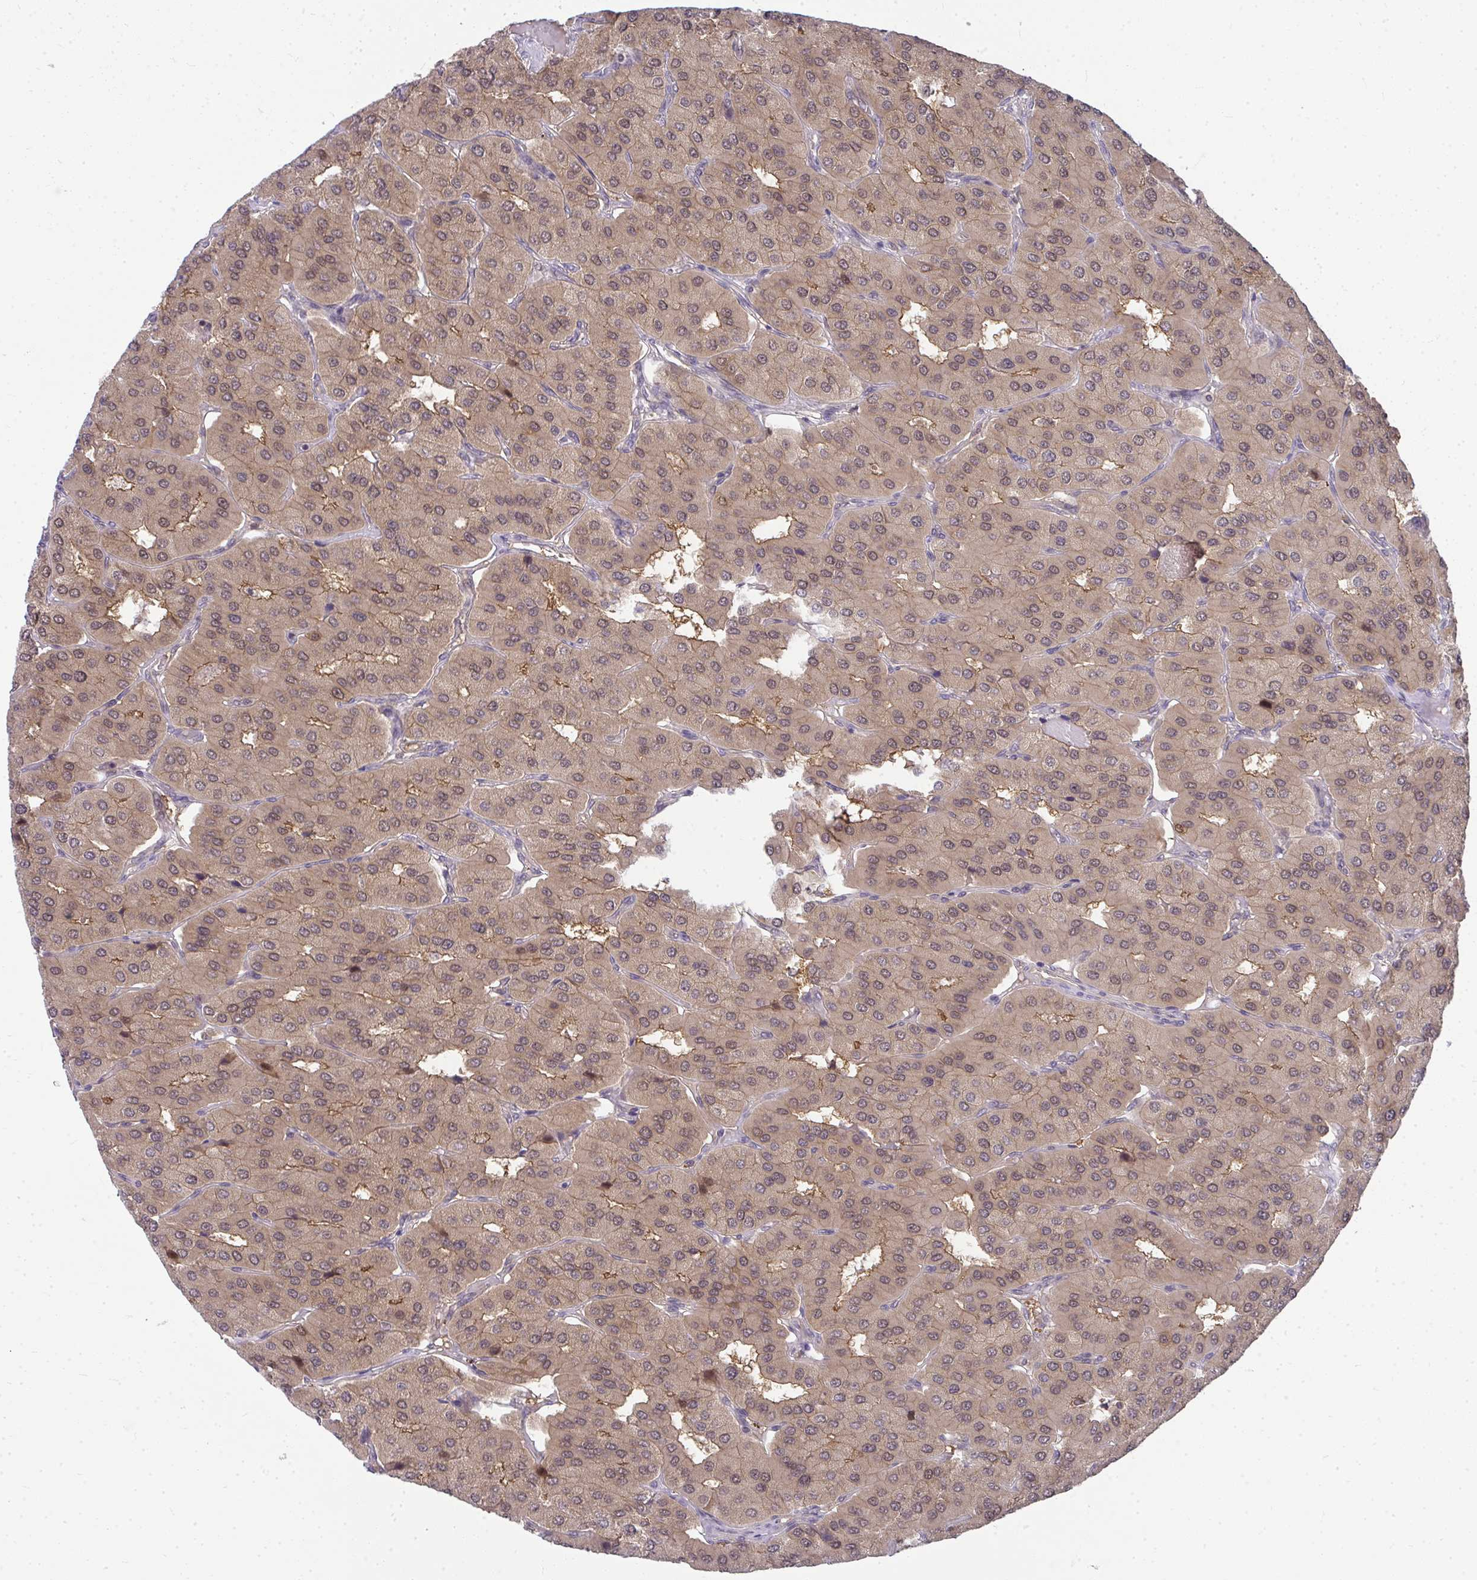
{"staining": {"intensity": "moderate", "quantity": ">75%", "location": "cytoplasmic/membranous"}, "tissue": "parathyroid gland", "cell_type": "Glandular cells", "image_type": "normal", "snomed": [{"axis": "morphology", "description": "Normal tissue, NOS"}, {"axis": "morphology", "description": "Adenoma, NOS"}, {"axis": "topography", "description": "Parathyroid gland"}], "caption": "IHC image of benign parathyroid gland: parathyroid gland stained using immunohistochemistry exhibits medium levels of moderate protein expression localized specifically in the cytoplasmic/membranous of glandular cells, appearing as a cytoplasmic/membranous brown color.", "gene": "HDHD2", "patient": {"sex": "female", "age": 86}}